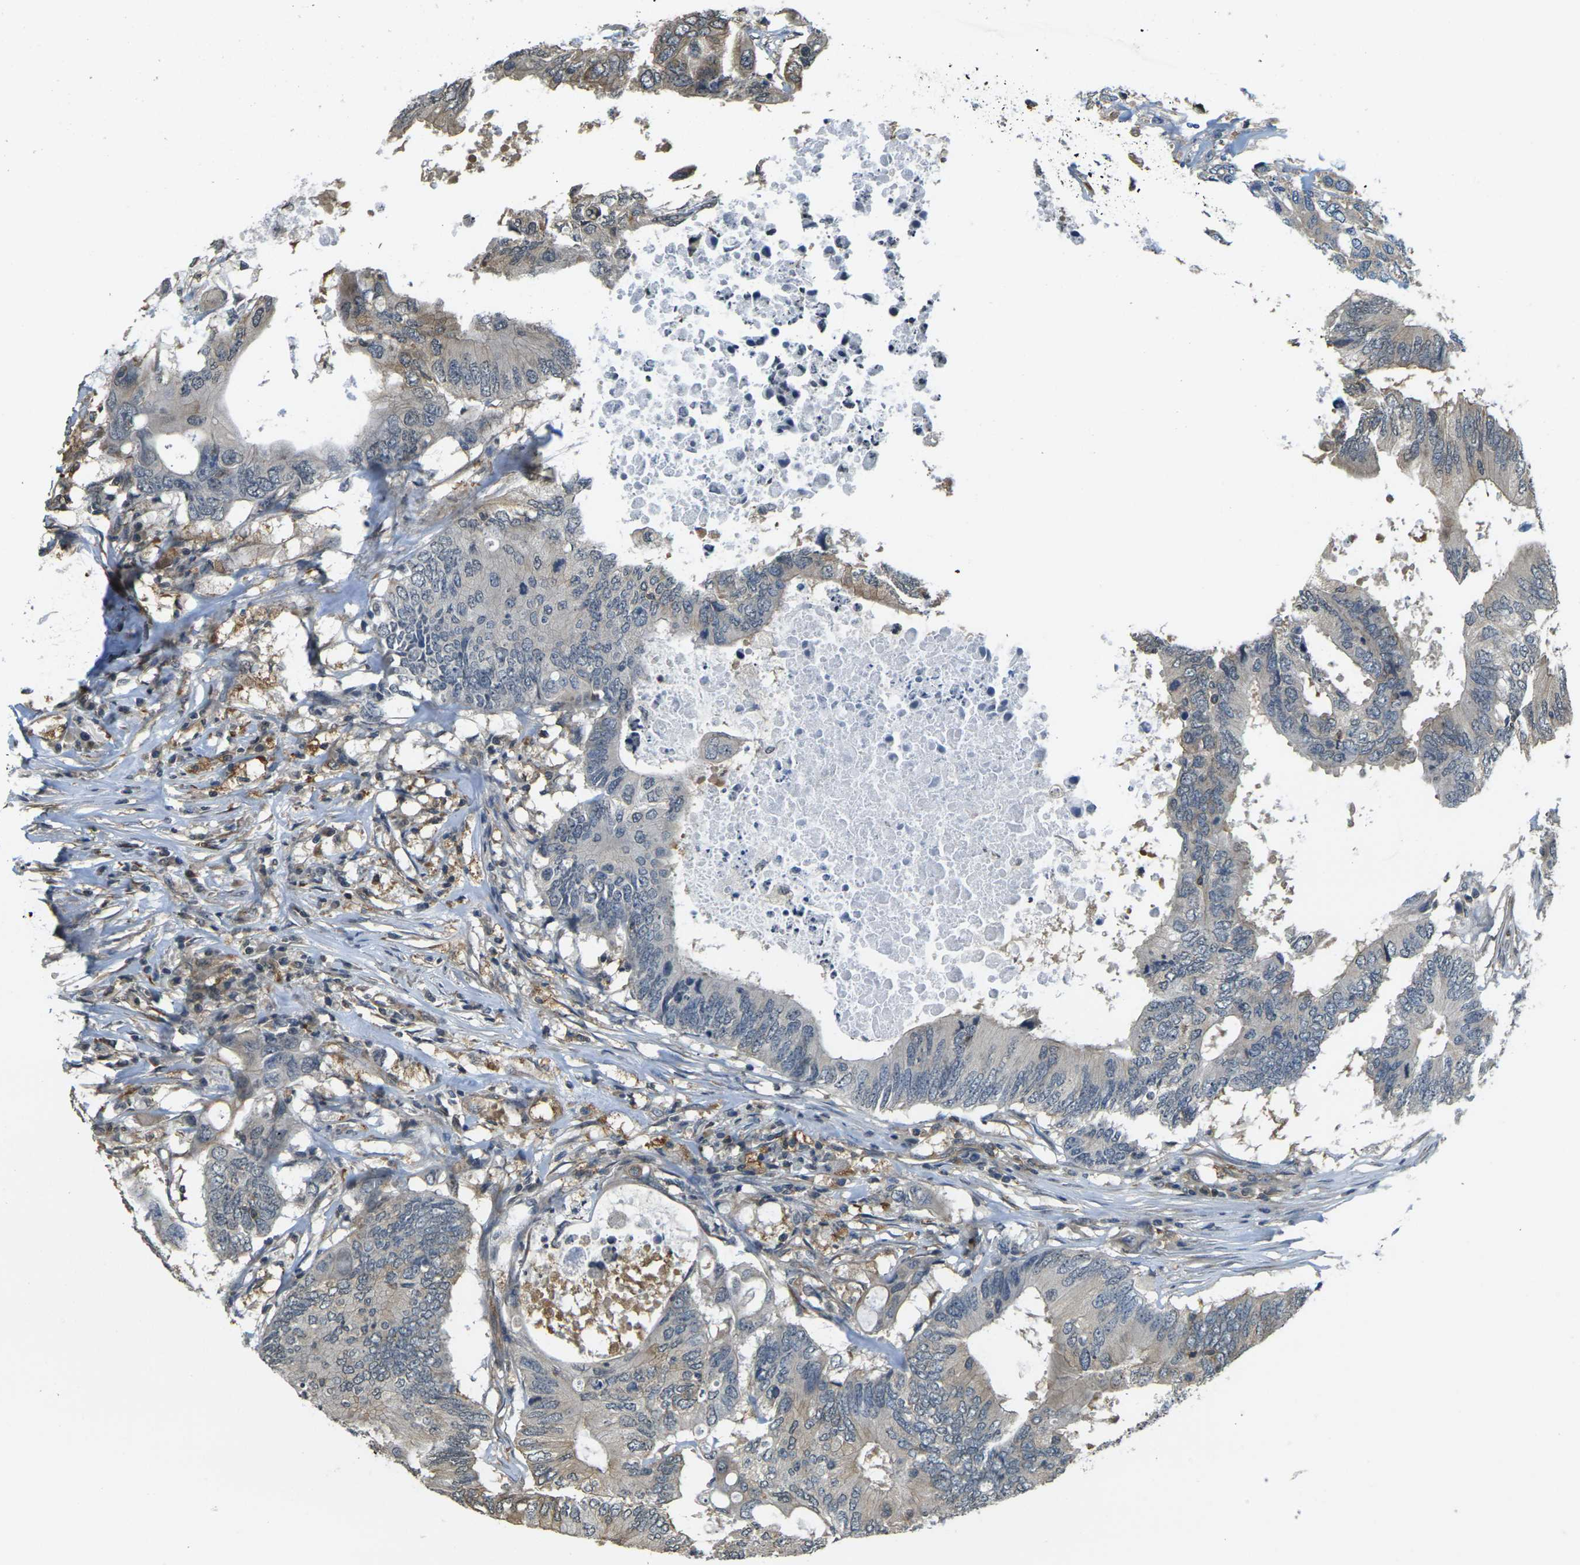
{"staining": {"intensity": "negative", "quantity": "none", "location": "none"}, "tissue": "colorectal cancer", "cell_type": "Tumor cells", "image_type": "cancer", "snomed": [{"axis": "morphology", "description": "Adenocarcinoma, NOS"}, {"axis": "topography", "description": "Colon"}], "caption": "A high-resolution histopathology image shows IHC staining of adenocarcinoma (colorectal), which exhibits no significant positivity in tumor cells. (DAB (3,3'-diaminobenzidine) immunohistochemistry (IHC), high magnification).", "gene": "CAST", "patient": {"sex": "male", "age": 71}}